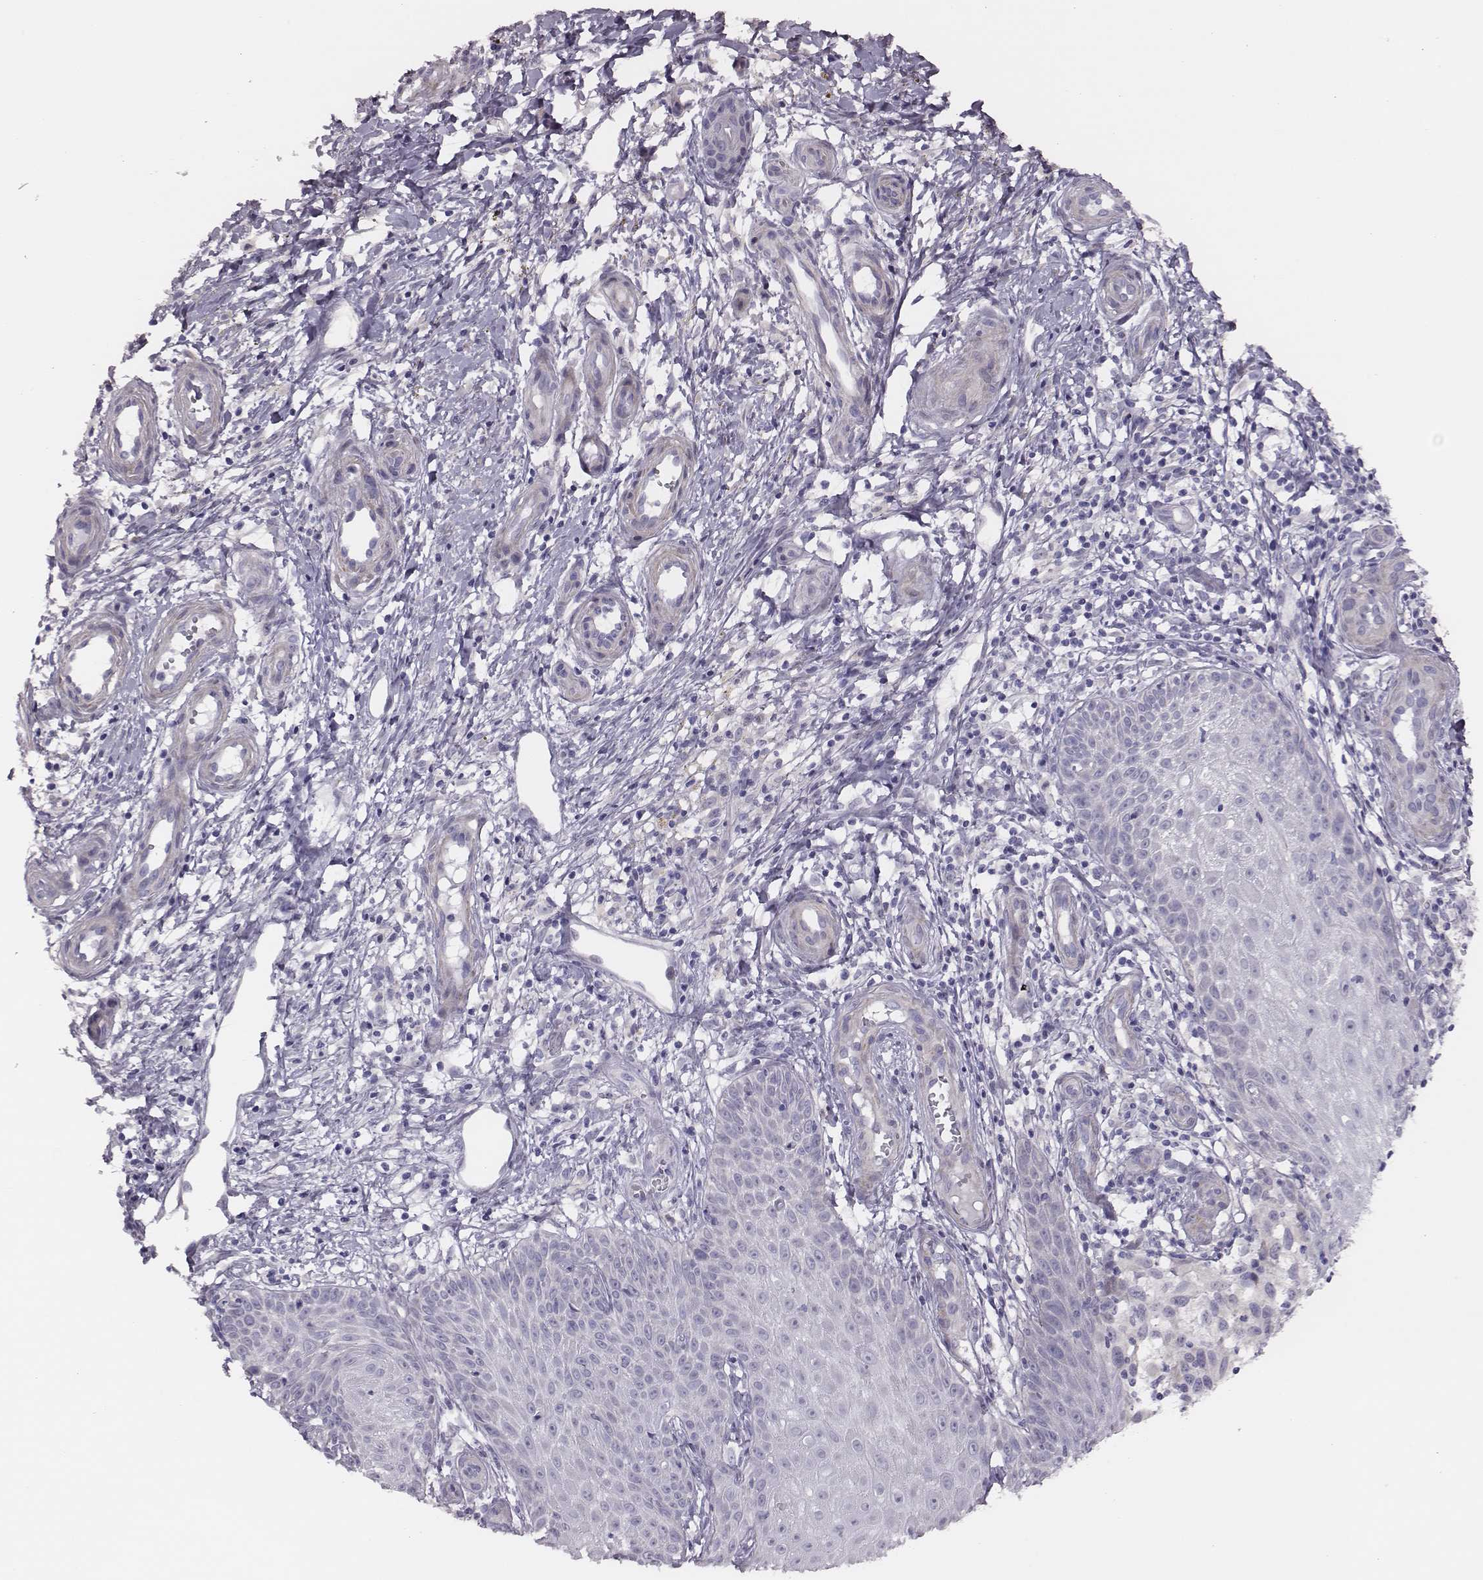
{"staining": {"intensity": "negative", "quantity": "none", "location": "none"}, "tissue": "melanoma", "cell_type": "Tumor cells", "image_type": "cancer", "snomed": [{"axis": "morphology", "description": "Malignant melanoma, NOS"}, {"axis": "topography", "description": "Skin"}], "caption": "Protein analysis of malignant melanoma displays no significant positivity in tumor cells.", "gene": "SCML2", "patient": {"sex": "female", "age": 53}}